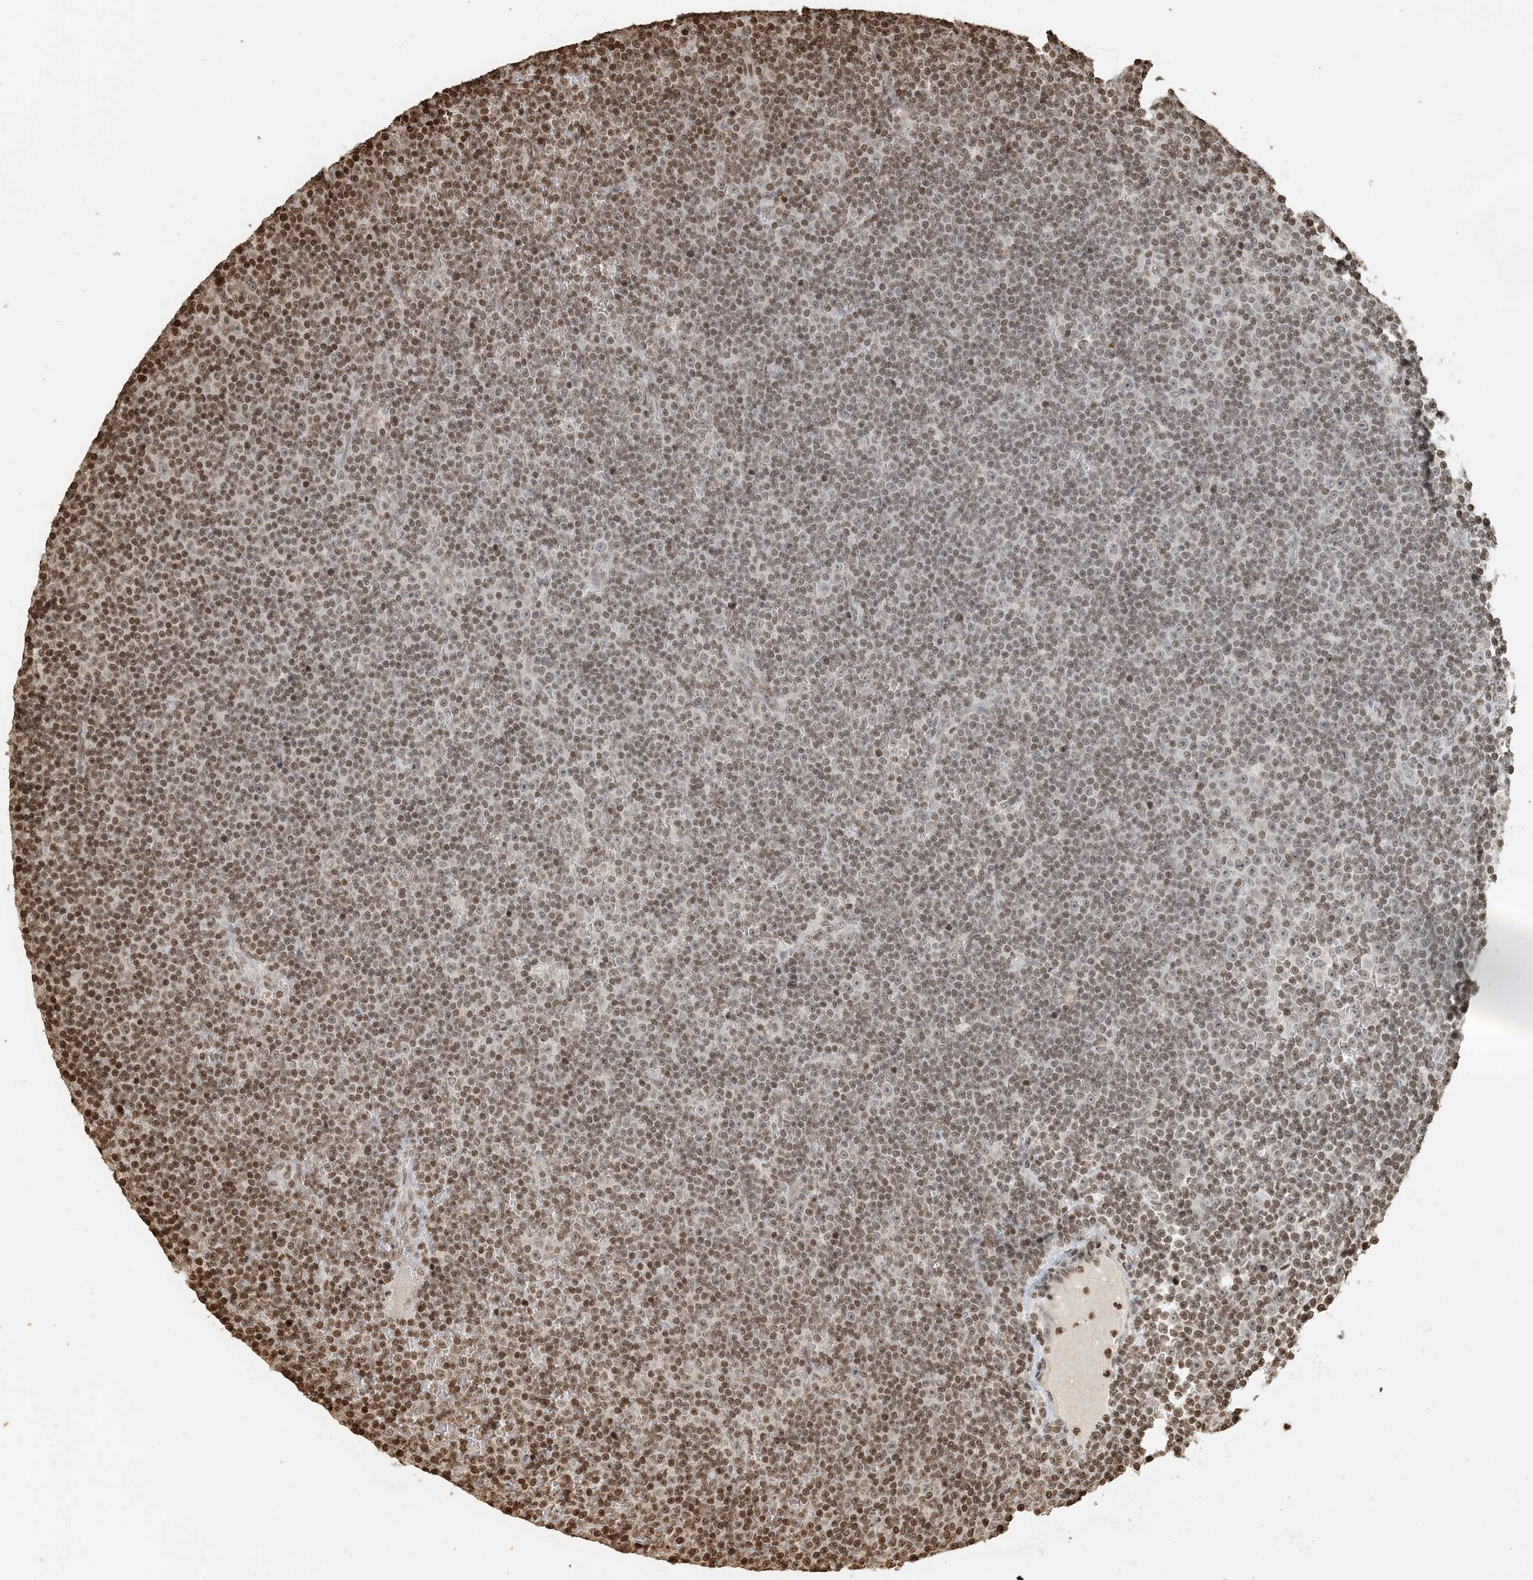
{"staining": {"intensity": "moderate", "quantity": "25%-75%", "location": "nuclear"}, "tissue": "lymphoma", "cell_type": "Tumor cells", "image_type": "cancer", "snomed": [{"axis": "morphology", "description": "Malignant lymphoma, non-Hodgkin's type, Low grade"}, {"axis": "topography", "description": "Lymph node"}], "caption": "Human lymphoma stained with a brown dye demonstrates moderate nuclear positive expression in approximately 25%-75% of tumor cells.", "gene": "H3-3B", "patient": {"sex": "female", "age": 67}}